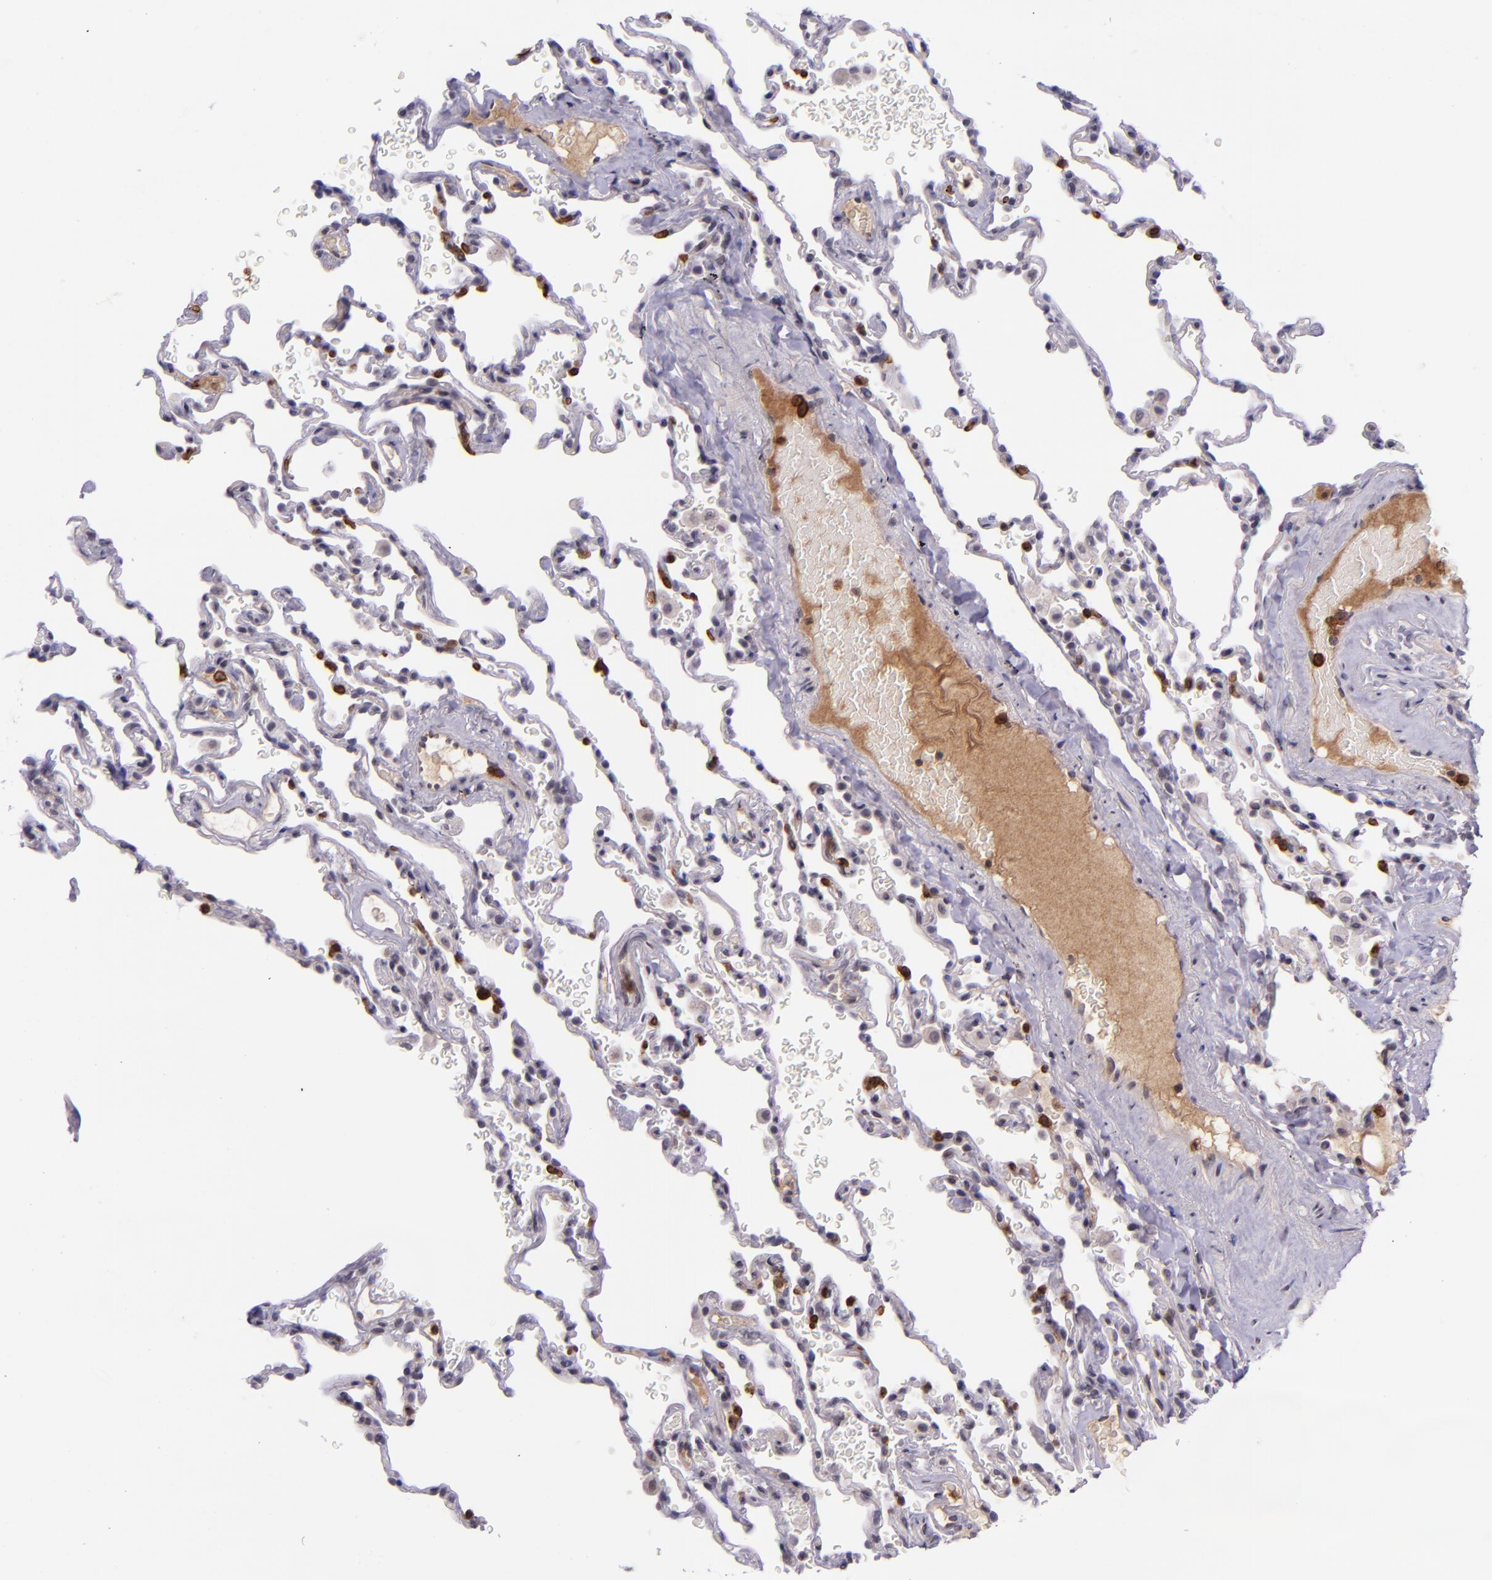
{"staining": {"intensity": "weak", "quantity": "<25%", "location": "cytoplasmic/membranous"}, "tissue": "lung", "cell_type": "Alveolar cells", "image_type": "normal", "snomed": [{"axis": "morphology", "description": "Normal tissue, NOS"}, {"axis": "topography", "description": "Lung"}], "caption": "Alveolar cells are negative for brown protein staining in benign lung. (Brightfield microscopy of DAB immunohistochemistry (IHC) at high magnification).", "gene": "SELL", "patient": {"sex": "male", "age": 59}}